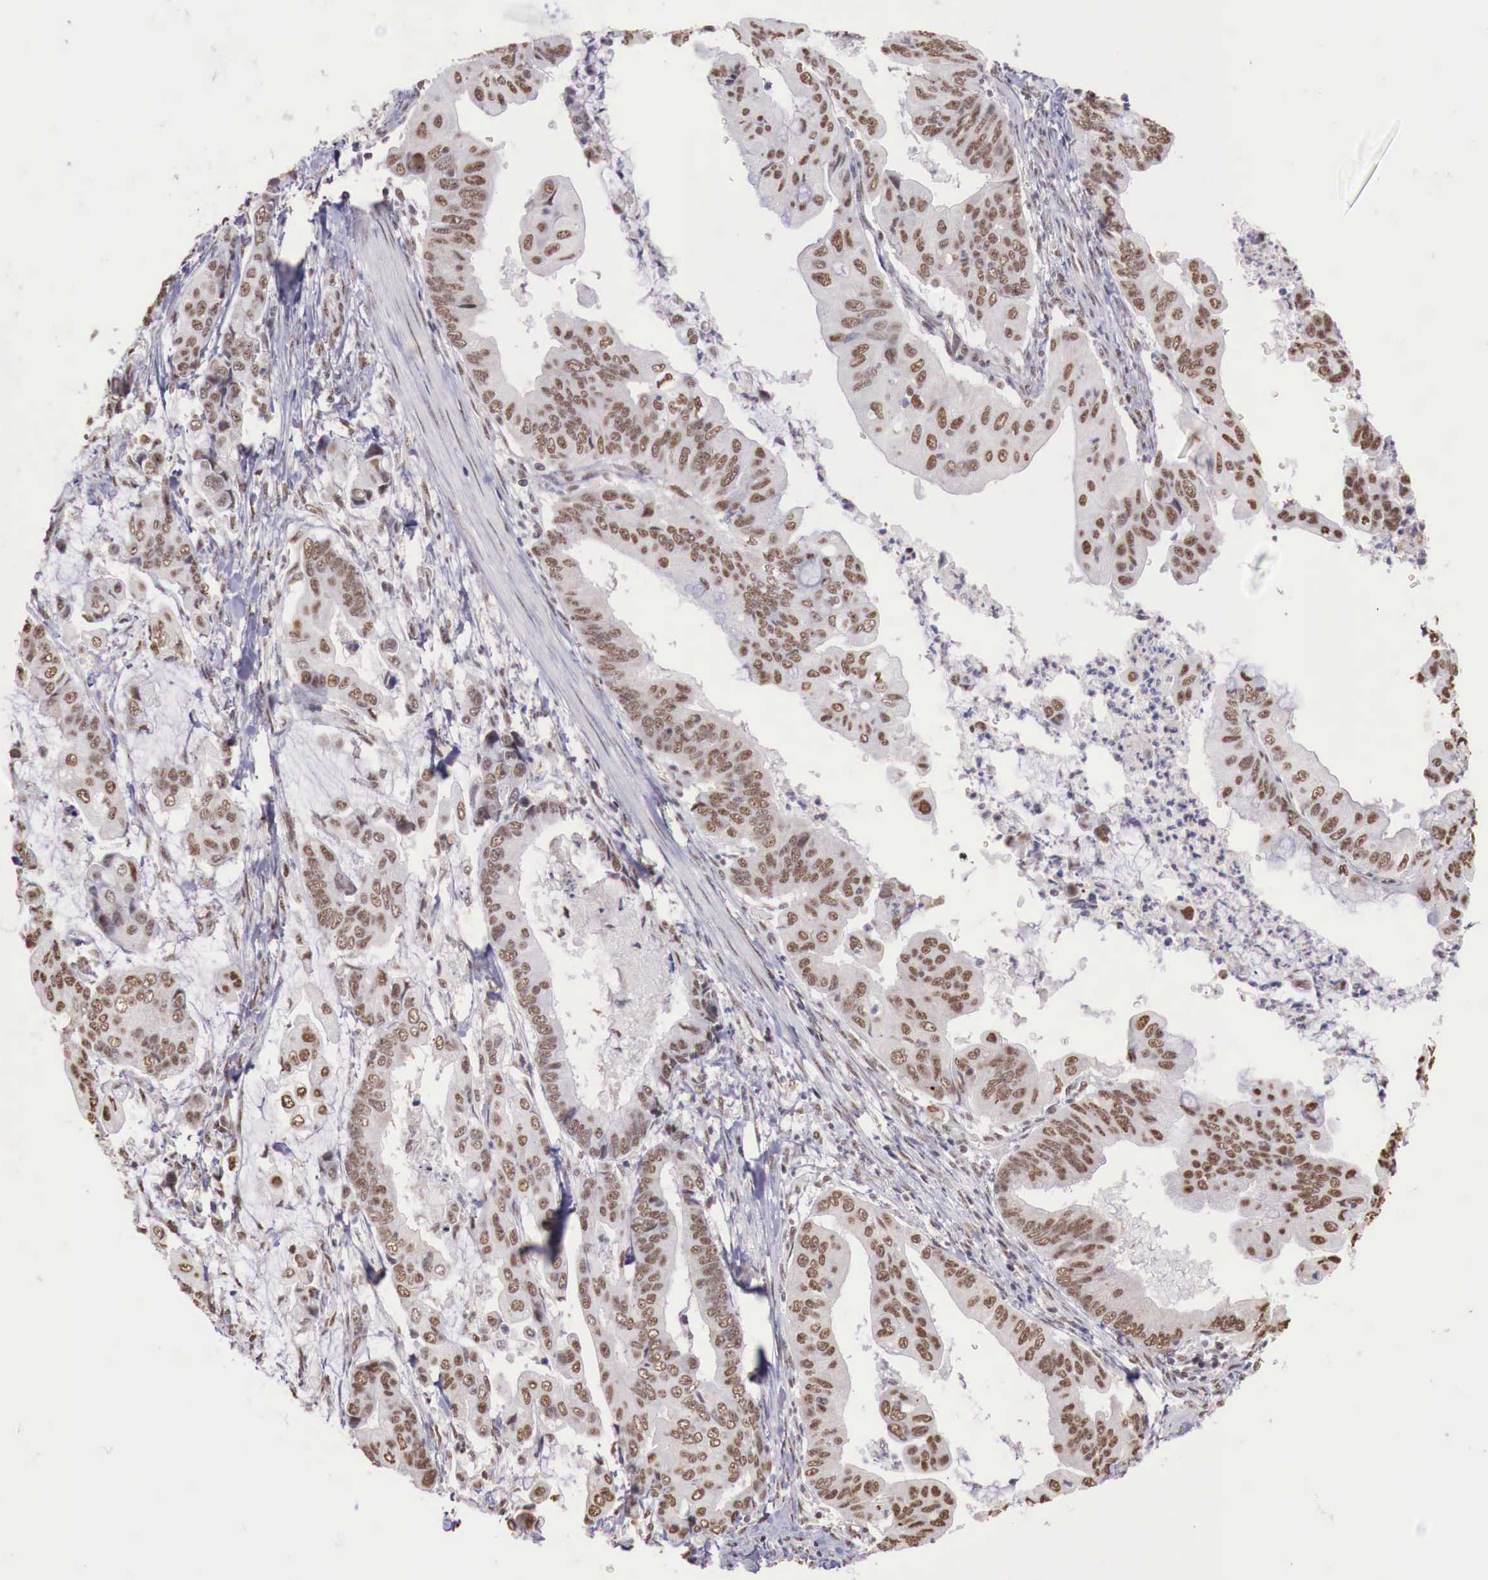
{"staining": {"intensity": "strong", "quantity": ">75%", "location": "nuclear"}, "tissue": "stomach cancer", "cell_type": "Tumor cells", "image_type": "cancer", "snomed": [{"axis": "morphology", "description": "Adenocarcinoma, NOS"}, {"axis": "topography", "description": "Stomach, upper"}], "caption": "There is high levels of strong nuclear positivity in tumor cells of adenocarcinoma (stomach), as demonstrated by immunohistochemical staining (brown color).", "gene": "FOXP2", "patient": {"sex": "male", "age": 80}}